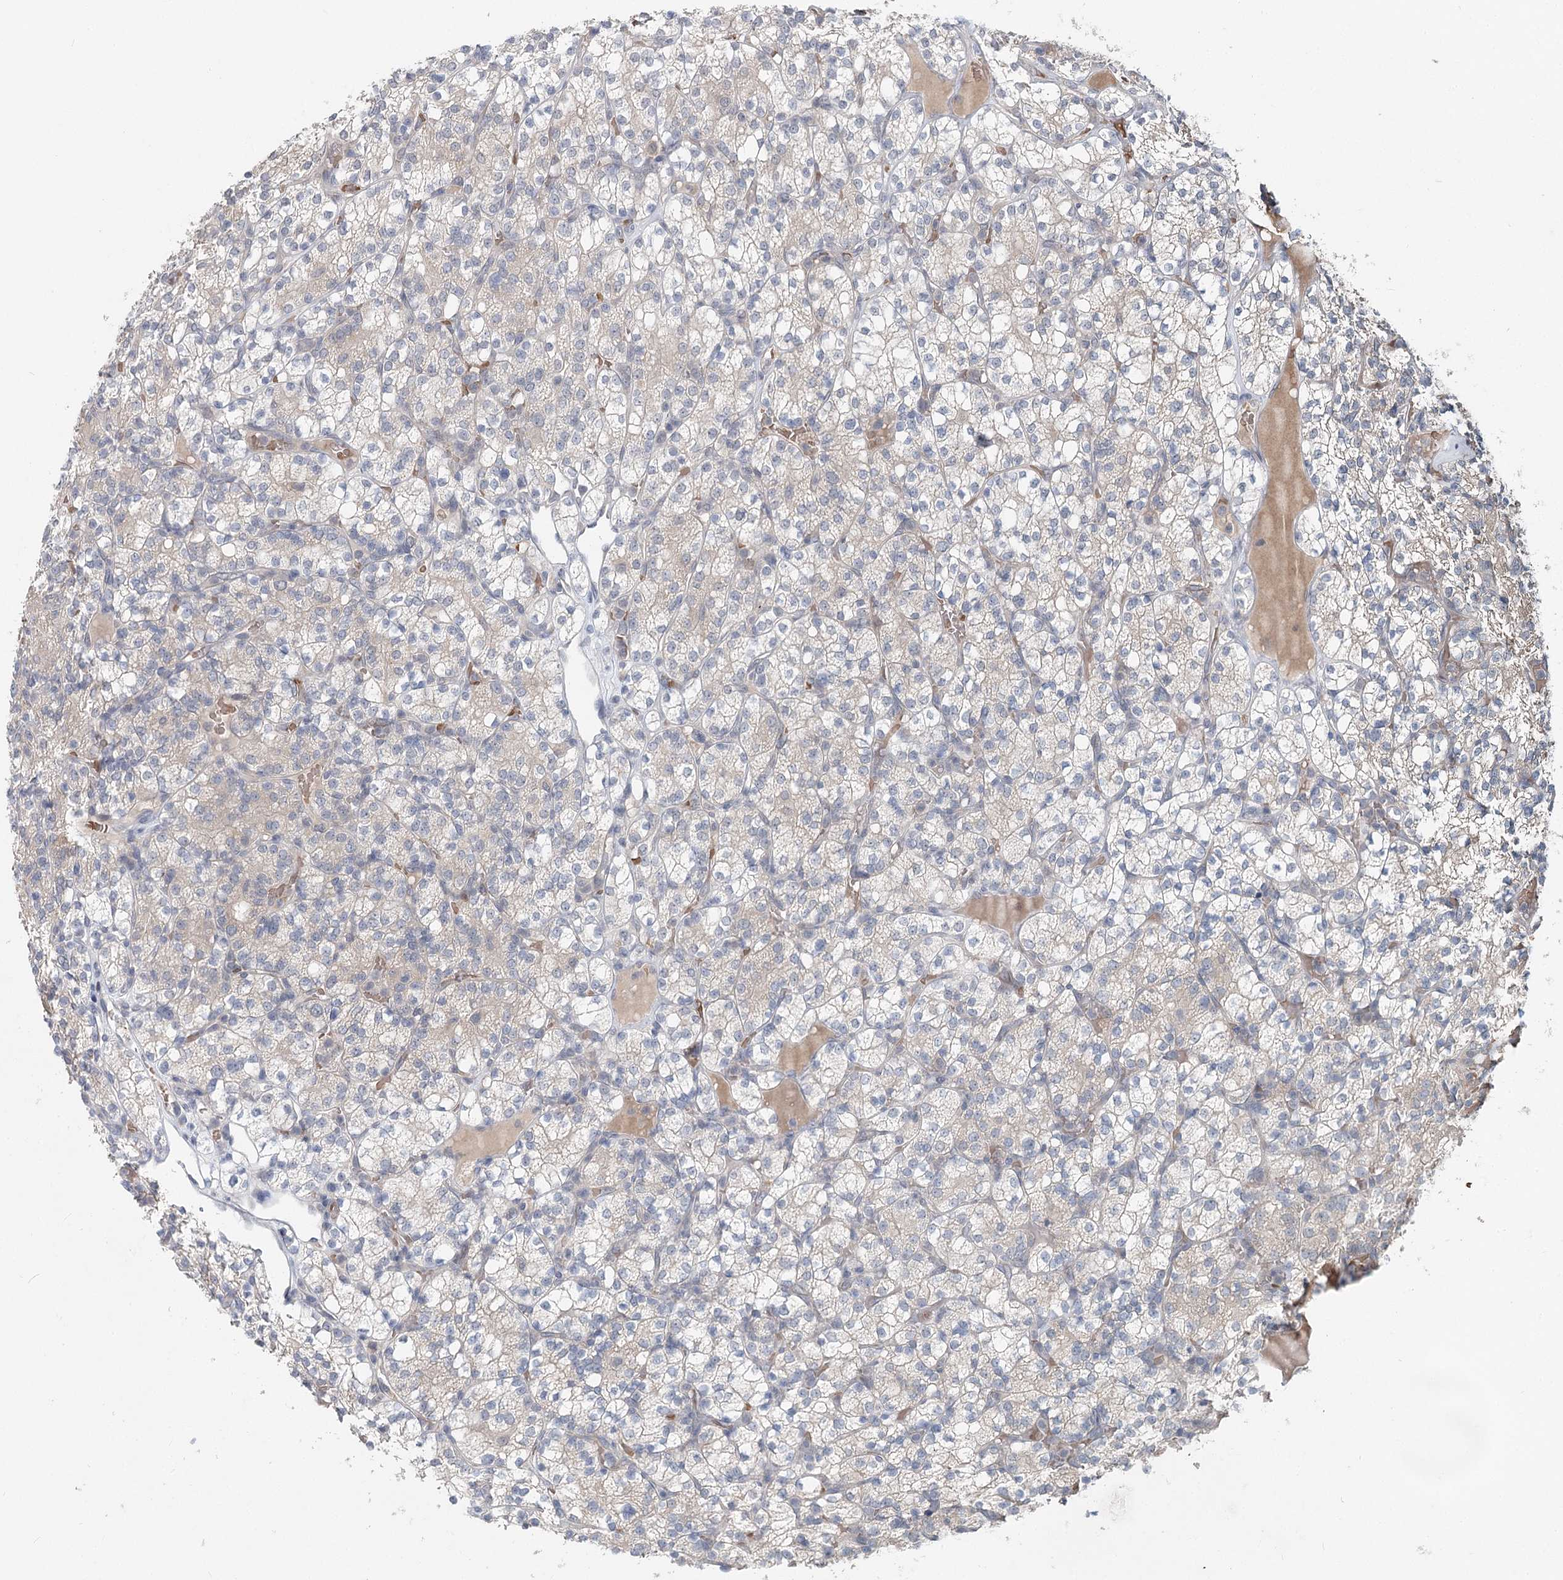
{"staining": {"intensity": "negative", "quantity": "none", "location": "none"}, "tissue": "renal cancer", "cell_type": "Tumor cells", "image_type": "cancer", "snomed": [{"axis": "morphology", "description": "Adenocarcinoma, NOS"}, {"axis": "topography", "description": "Kidney"}], "caption": "The histopathology image exhibits no staining of tumor cells in renal cancer (adenocarcinoma).", "gene": "FBXO7", "patient": {"sex": "male", "age": 77}}